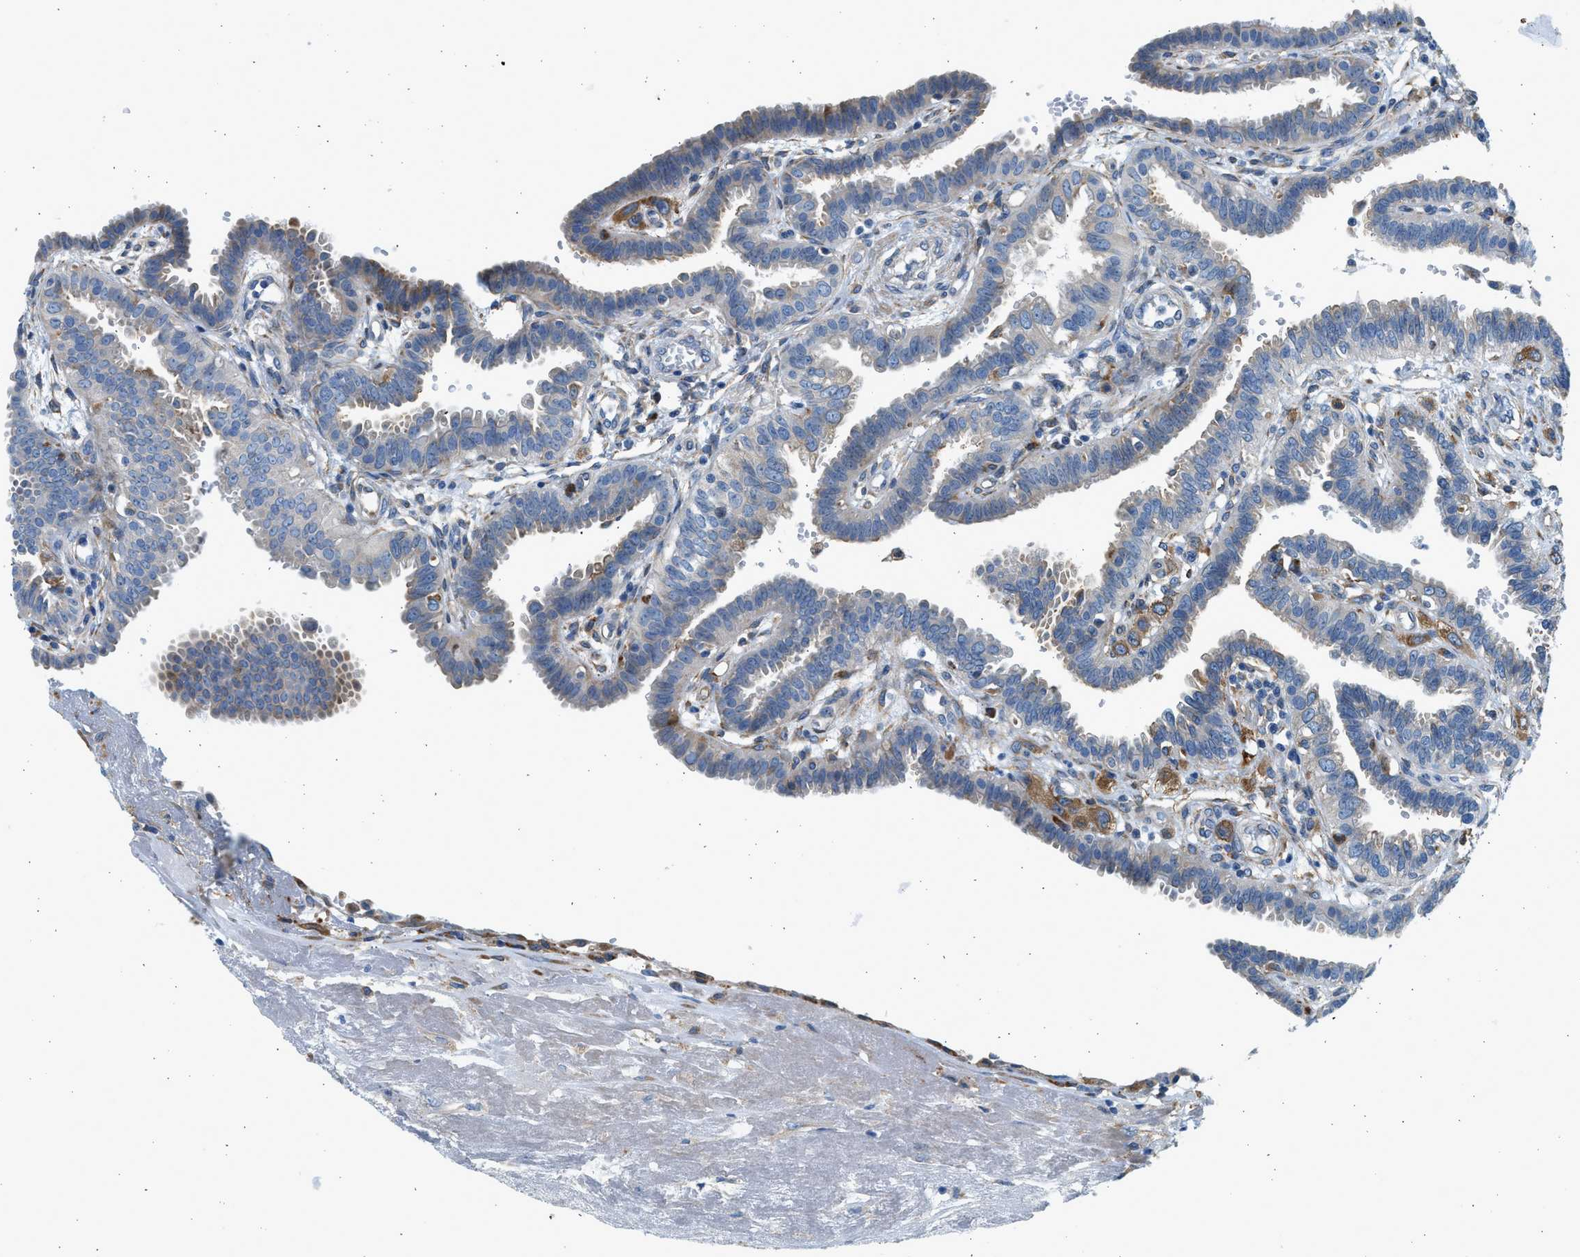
{"staining": {"intensity": "weak", "quantity": "<25%", "location": "cytoplasmic/membranous"}, "tissue": "fallopian tube", "cell_type": "Glandular cells", "image_type": "normal", "snomed": [{"axis": "morphology", "description": "Normal tissue, NOS"}, {"axis": "topography", "description": "Fallopian tube"}, {"axis": "topography", "description": "Placenta"}], "caption": "Micrograph shows no significant protein expression in glandular cells of benign fallopian tube. The staining is performed using DAB brown chromogen with nuclei counter-stained in using hematoxylin.", "gene": "CNTN6", "patient": {"sex": "female", "age": 34}}